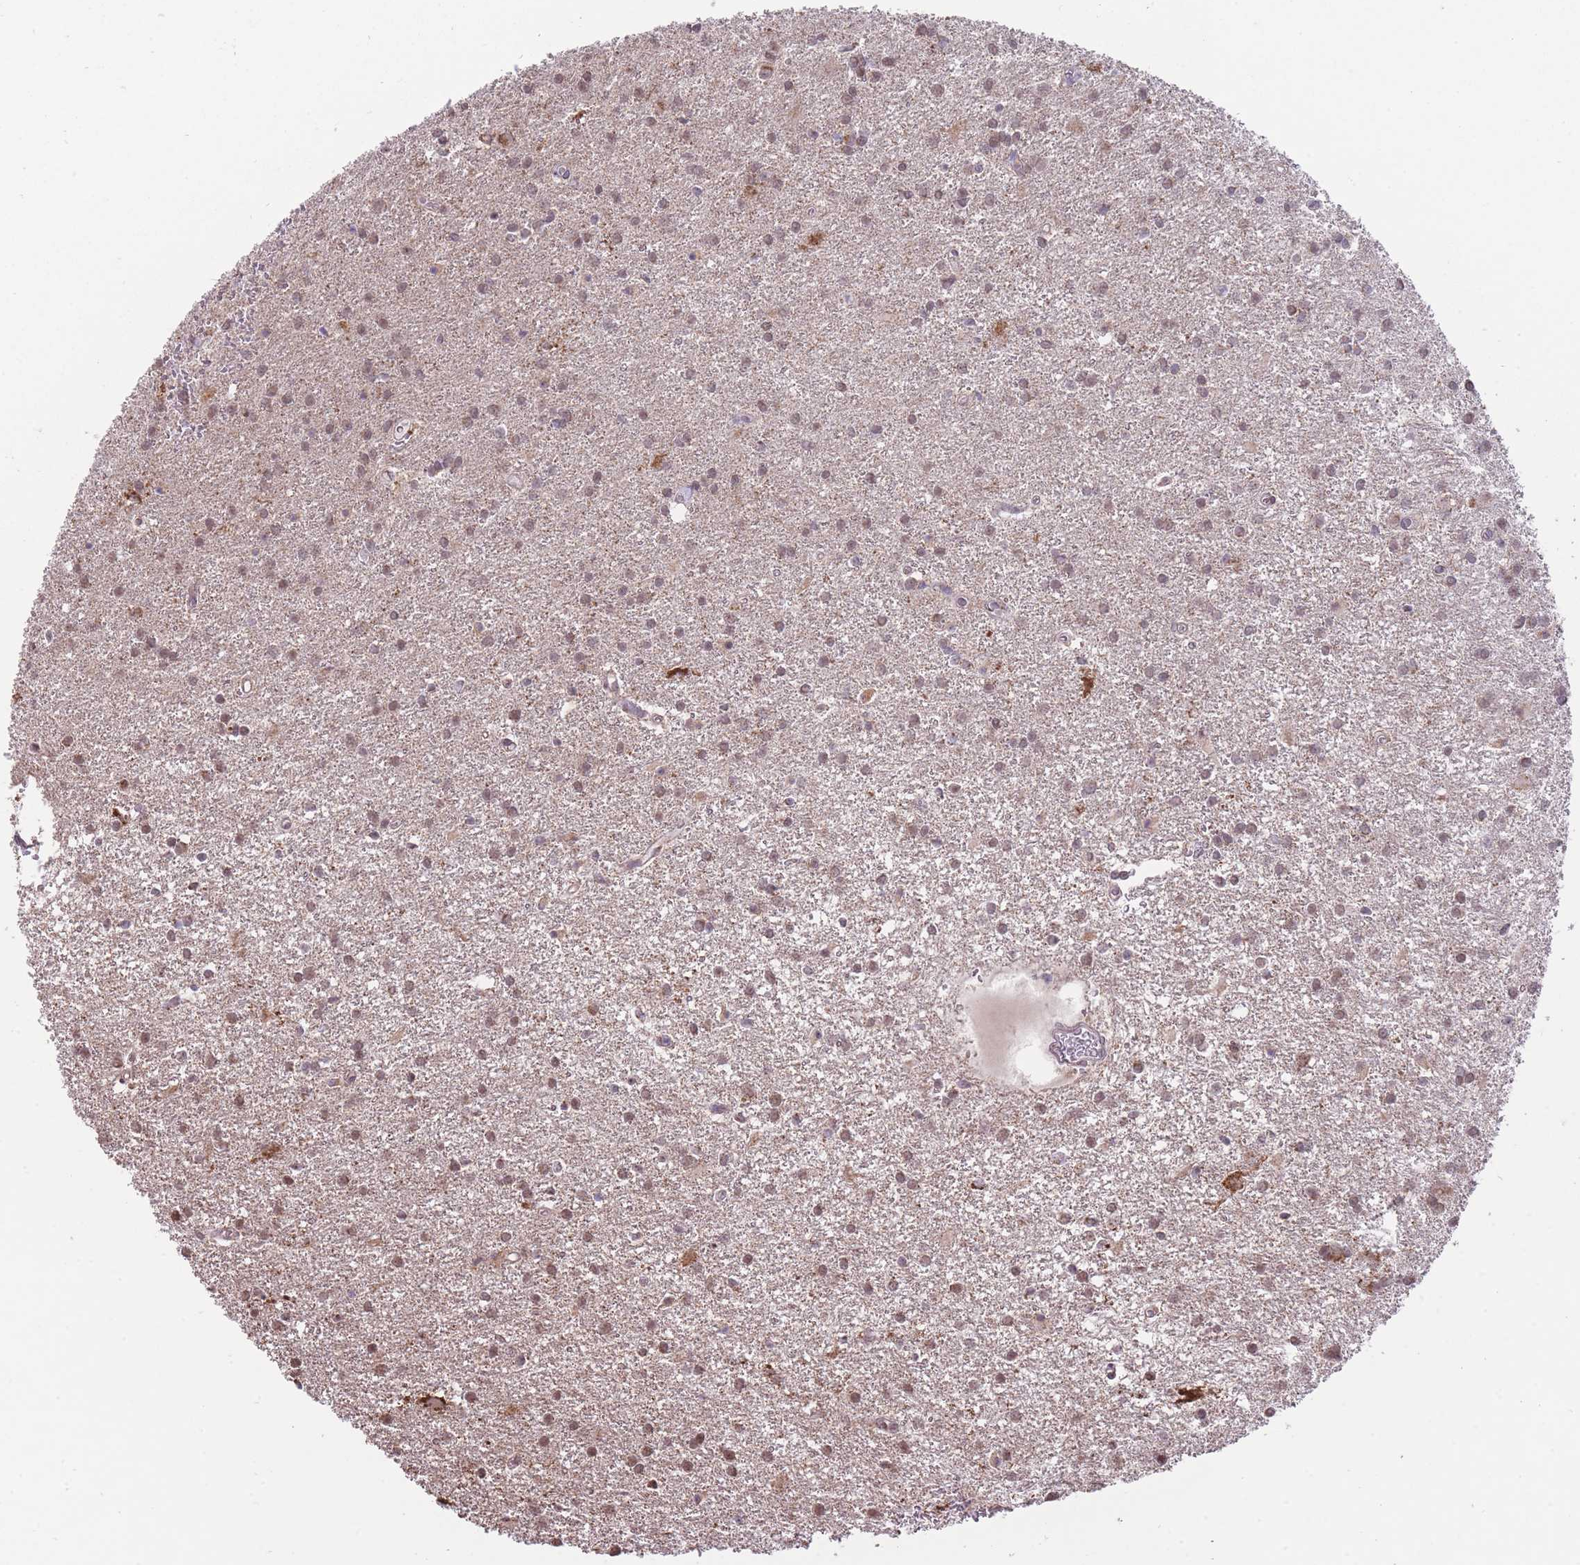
{"staining": {"intensity": "weak", "quantity": "25%-75%", "location": "cytoplasmic/membranous,nuclear"}, "tissue": "glioma", "cell_type": "Tumor cells", "image_type": "cancer", "snomed": [{"axis": "morphology", "description": "Glioma, malignant, High grade"}, {"axis": "topography", "description": "Brain"}], "caption": "Human high-grade glioma (malignant) stained with a brown dye displays weak cytoplasmic/membranous and nuclear positive expression in about 25%-75% of tumor cells.", "gene": "NELL1", "patient": {"sex": "female", "age": 50}}